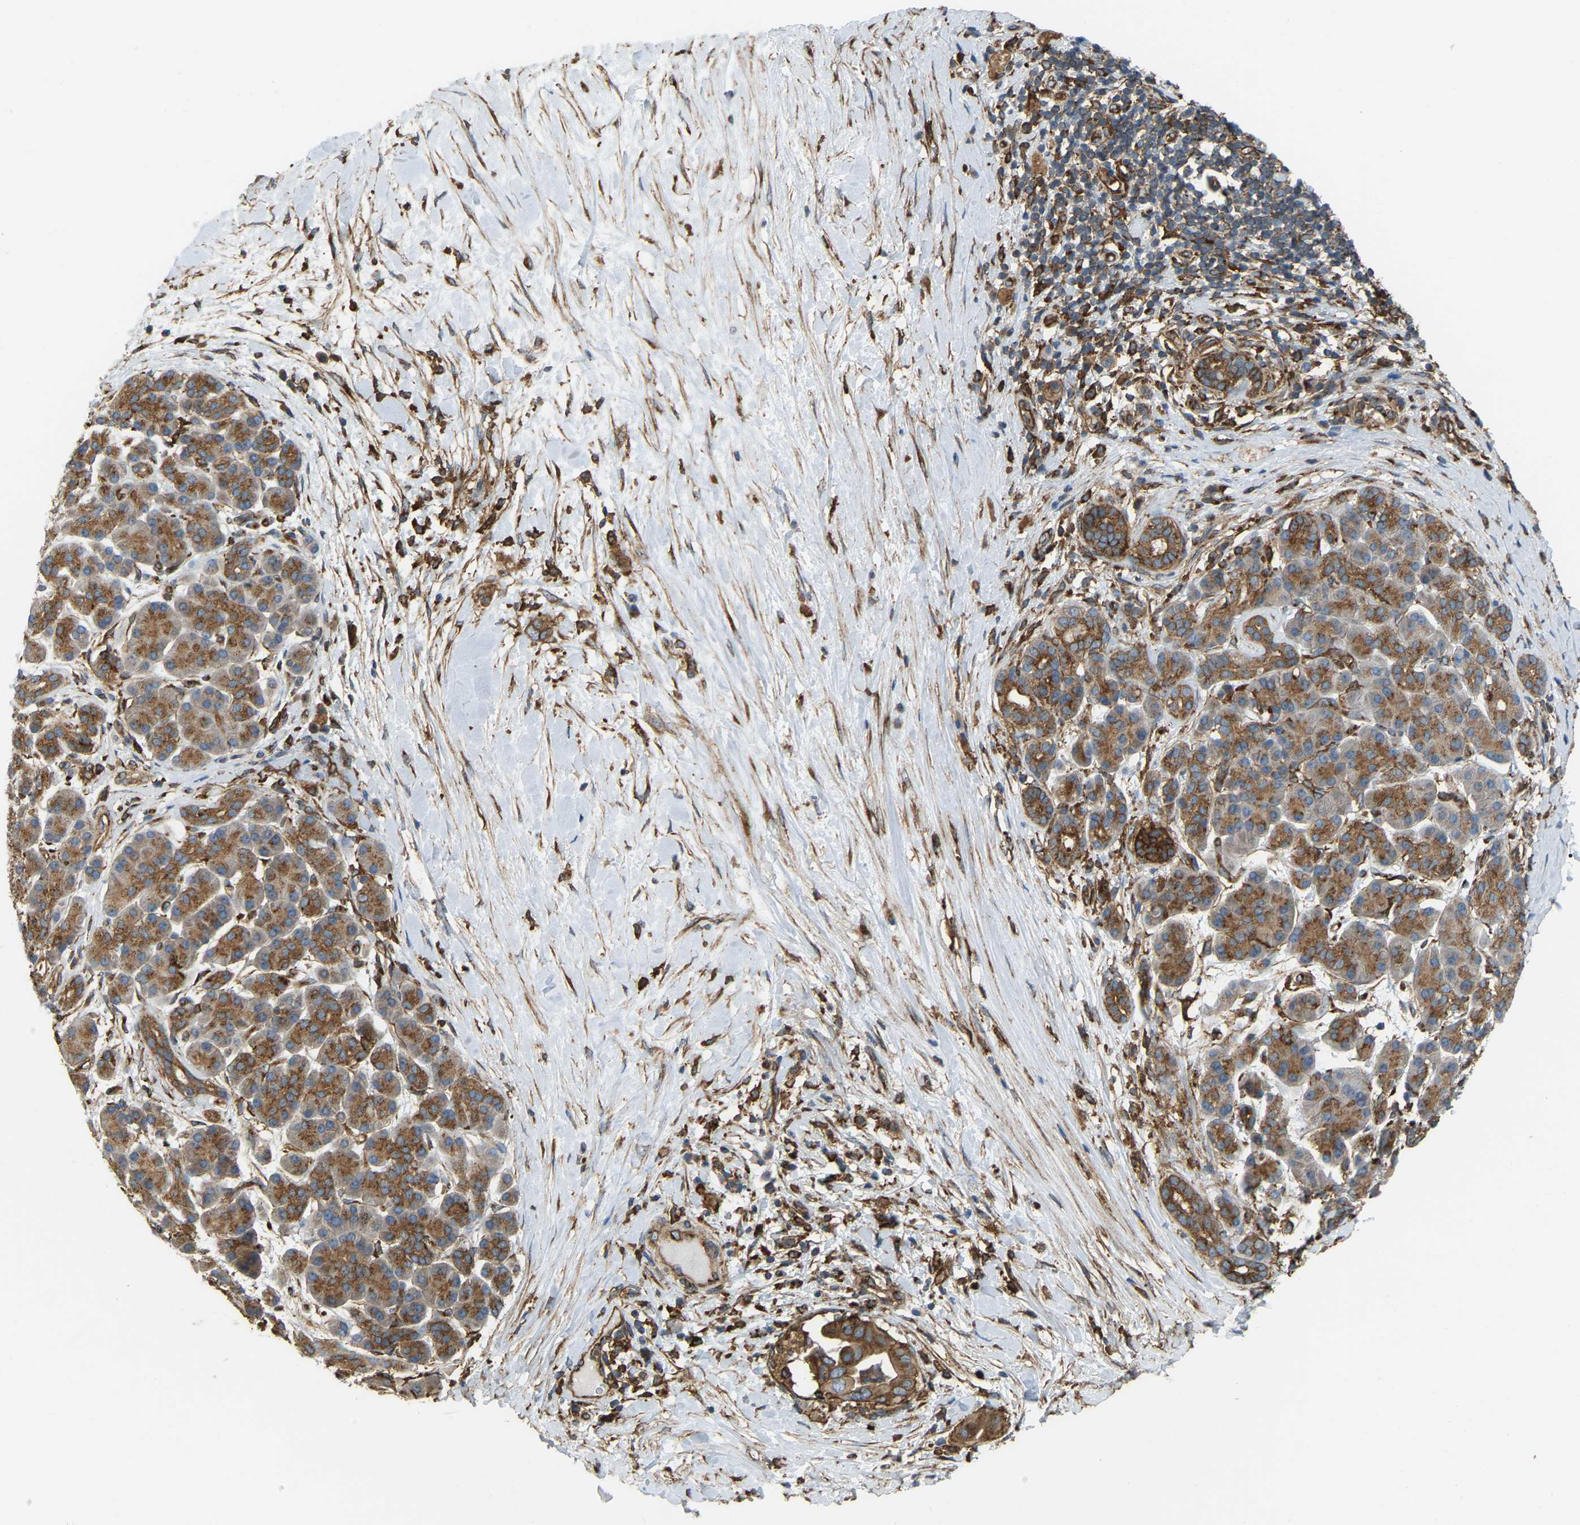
{"staining": {"intensity": "strong", "quantity": ">75%", "location": "cytoplasmic/membranous"}, "tissue": "pancreatic cancer", "cell_type": "Tumor cells", "image_type": "cancer", "snomed": [{"axis": "morphology", "description": "Adenocarcinoma, NOS"}, {"axis": "topography", "description": "Pancreas"}], "caption": "Protein staining shows strong cytoplasmic/membranous positivity in approximately >75% of tumor cells in adenocarcinoma (pancreatic).", "gene": "PICALM", "patient": {"sex": "male", "age": 55}}